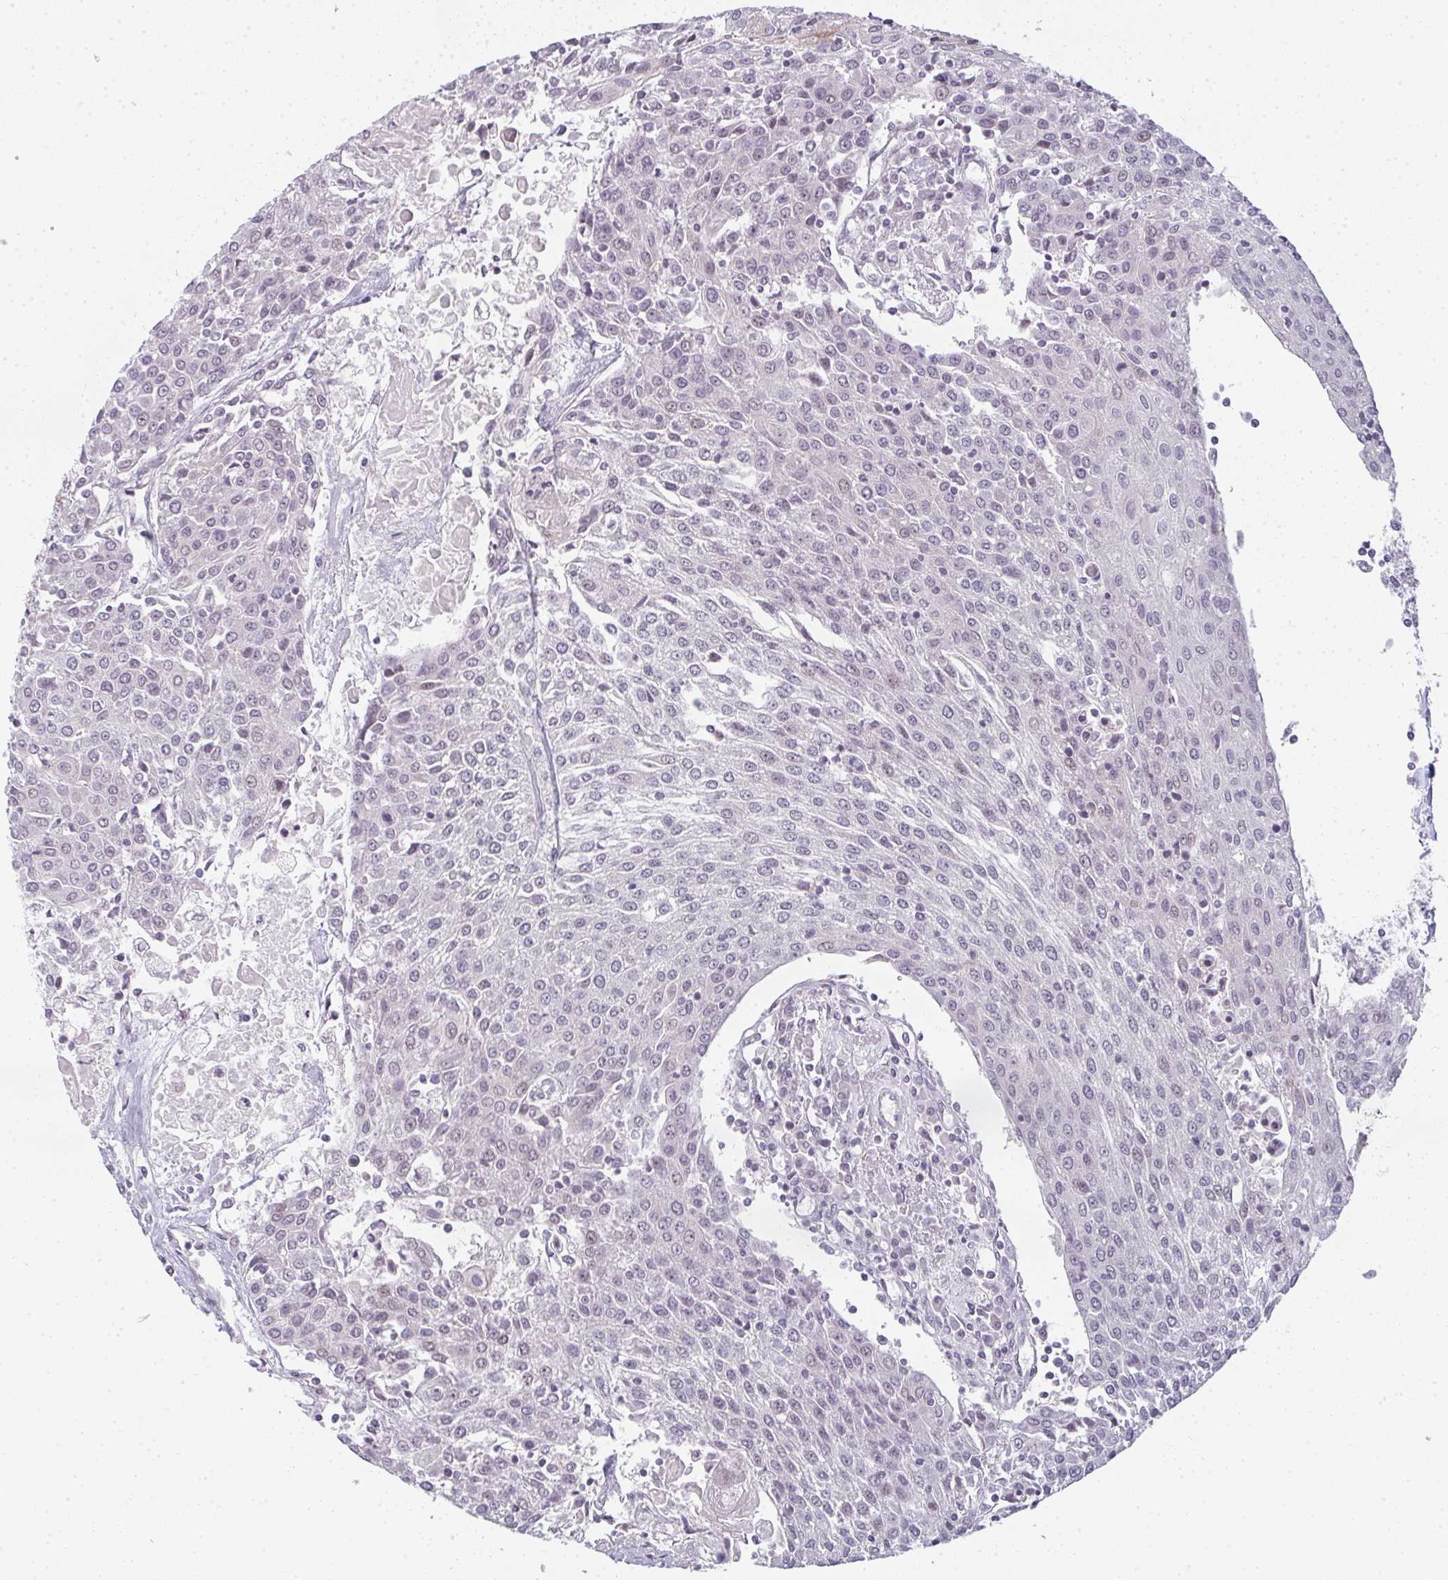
{"staining": {"intensity": "negative", "quantity": "none", "location": "none"}, "tissue": "urothelial cancer", "cell_type": "Tumor cells", "image_type": "cancer", "snomed": [{"axis": "morphology", "description": "Urothelial carcinoma, High grade"}, {"axis": "topography", "description": "Urinary bladder"}], "caption": "The immunohistochemistry (IHC) image has no significant positivity in tumor cells of high-grade urothelial carcinoma tissue.", "gene": "RBBP6", "patient": {"sex": "female", "age": 85}}